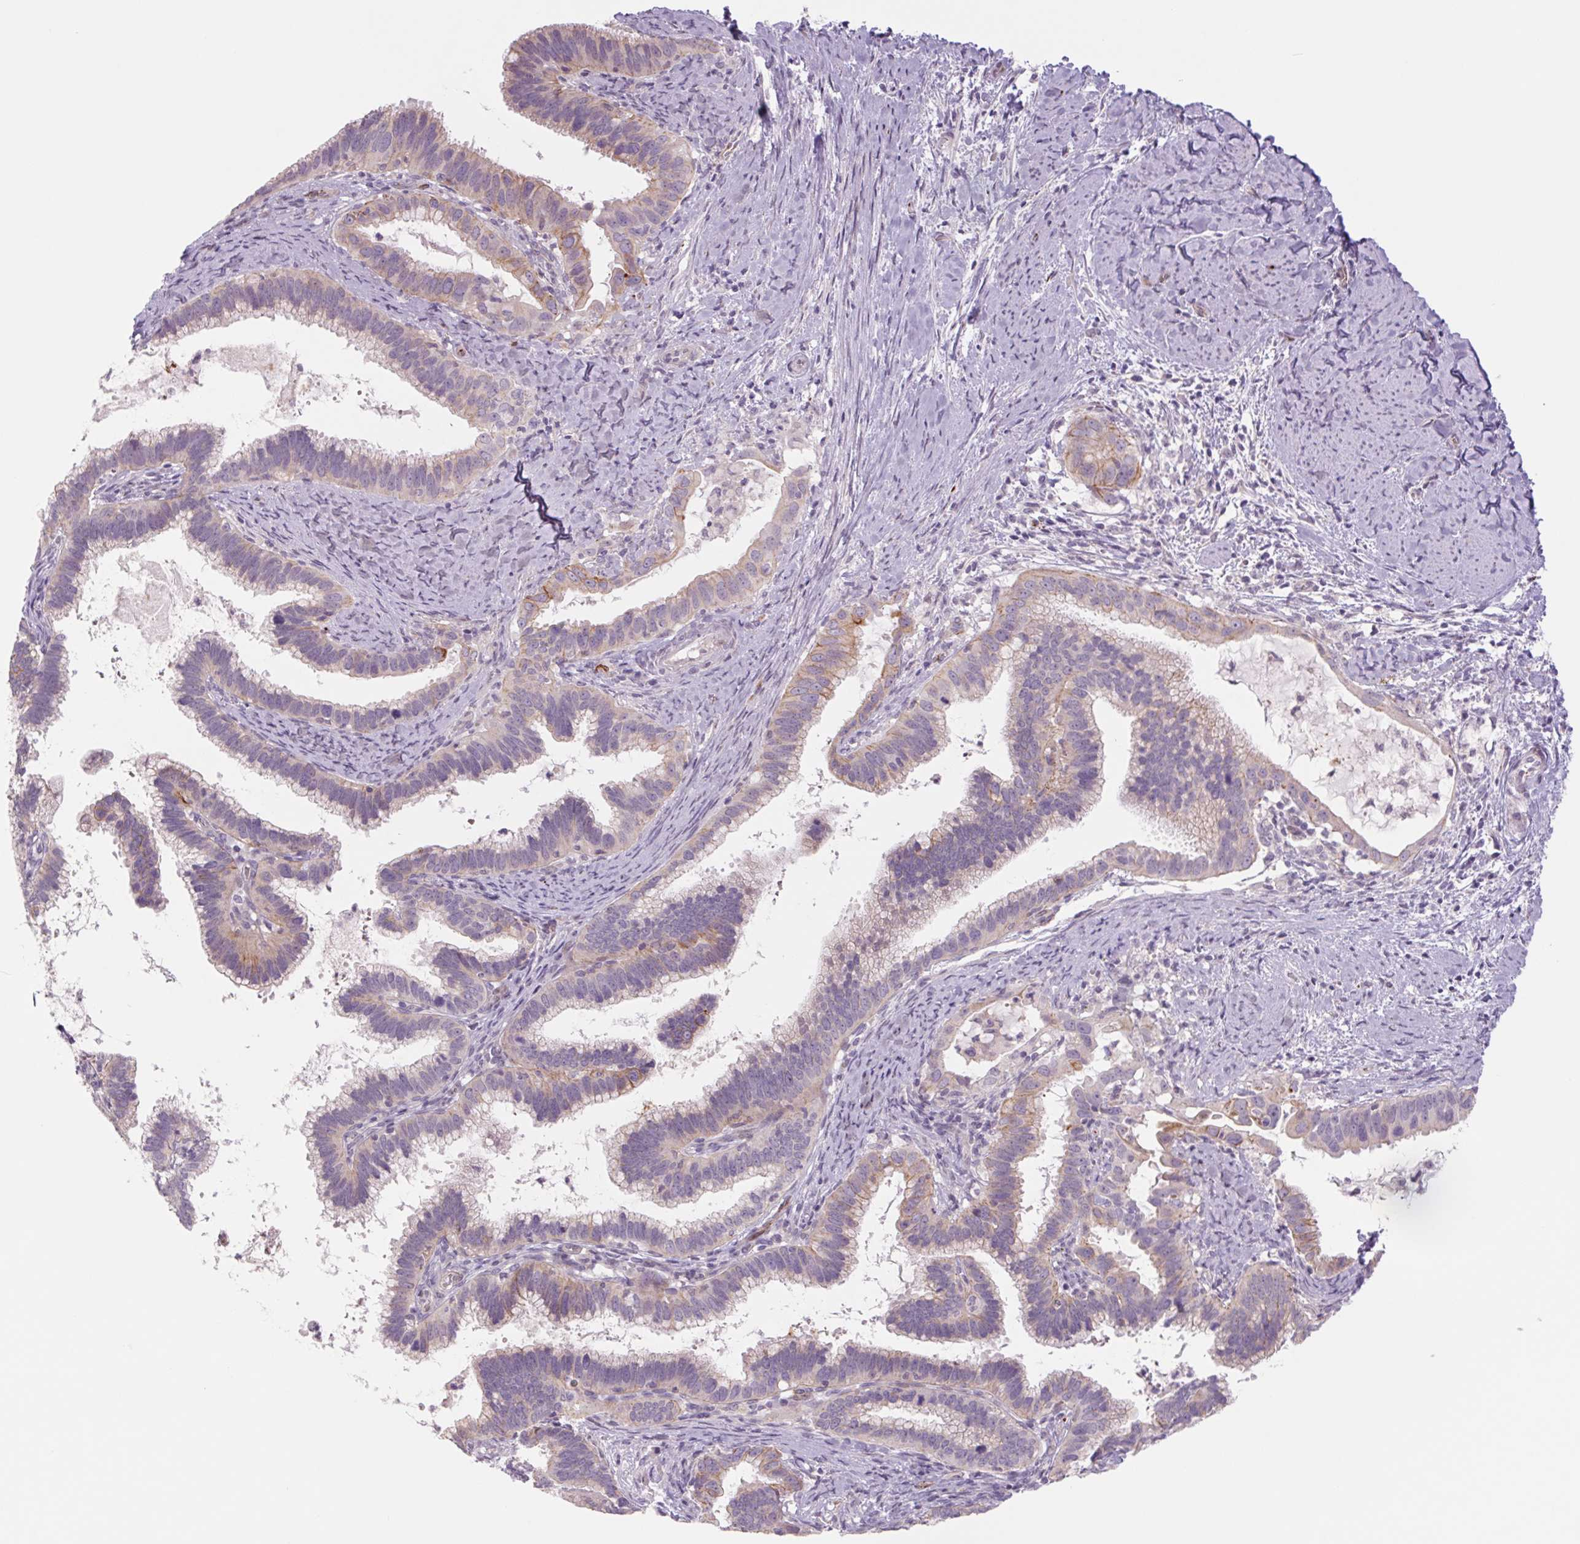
{"staining": {"intensity": "weak", "quantity": "<25%", "location": "cytoplasmic/membranous"}, "tissue": "cervical cancer", "cell_type": "Tumor cells", "image_type": "cancer", "snomed": [{"axis": "morphology", "description": "Adenocarcinoma, NOS"}, {"axis": "topography", "description": "Cervix"}], "caption": "Cervical cancer stained for a protein using immunohistochemistry reveals no expression tumor cells.", "gene": "MS4A13", "patient": {"sex": "female", "age": 61}}